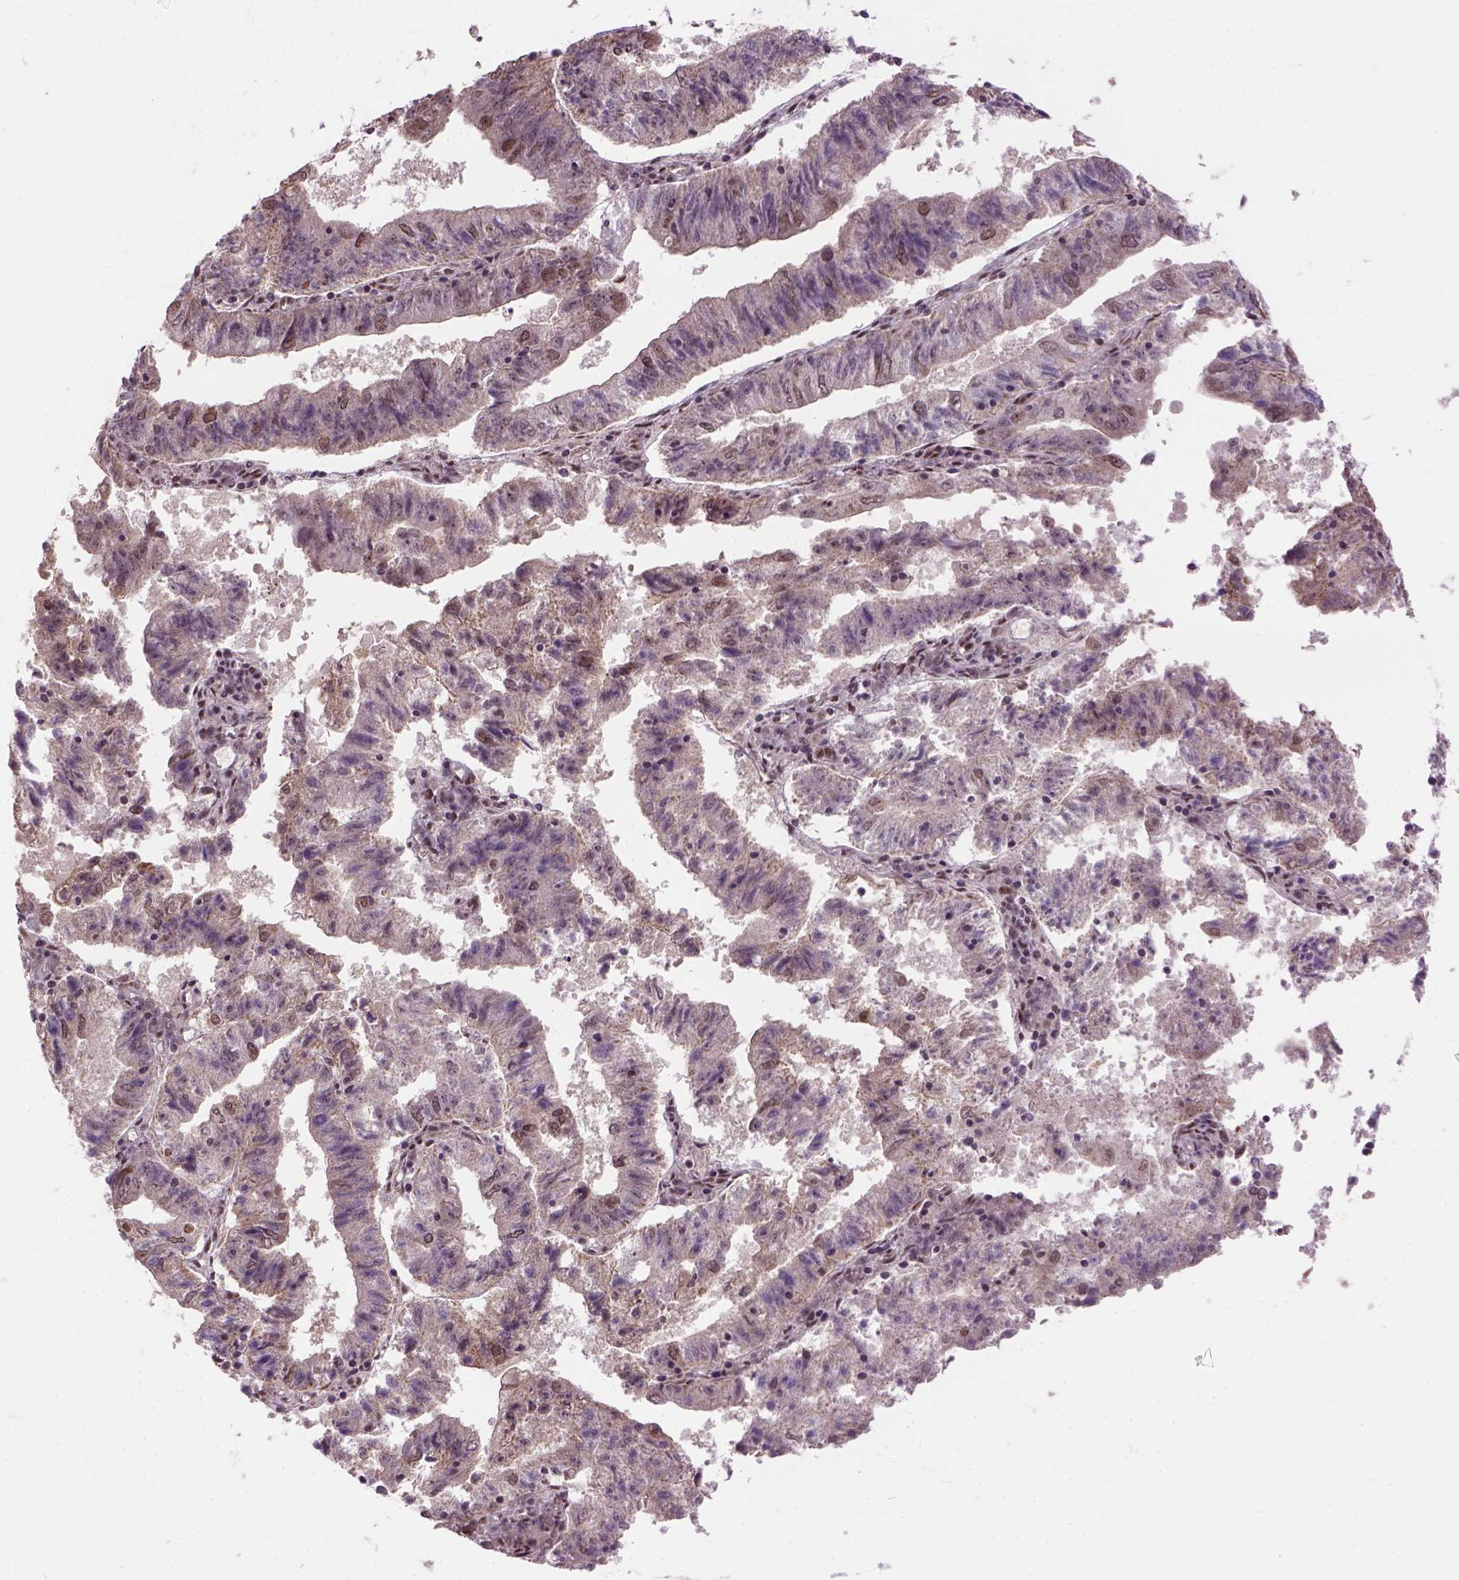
{"staining": {"intensity": "moderate", "quantity": "<25%", "location": "nuclear"}, "tissue": "endometrial cancer", "cell_type": "Tumor cells", "image_type": "cancer", "snomed": [{"axis": "morphology", "description": "Adenocarcinoma, NOS"}, {"axis": "topography", "description": "Endometrium"}], "caption": "An immunohistochemistry (IHC) histopathology image of neoplastic tissue is shown. Protein staining in brown highlights moderate nuclear positivity in endometrial cancer within tumor cells.", "gene": "ZNF630", "patient": {"sex": "female", "age": 82}}